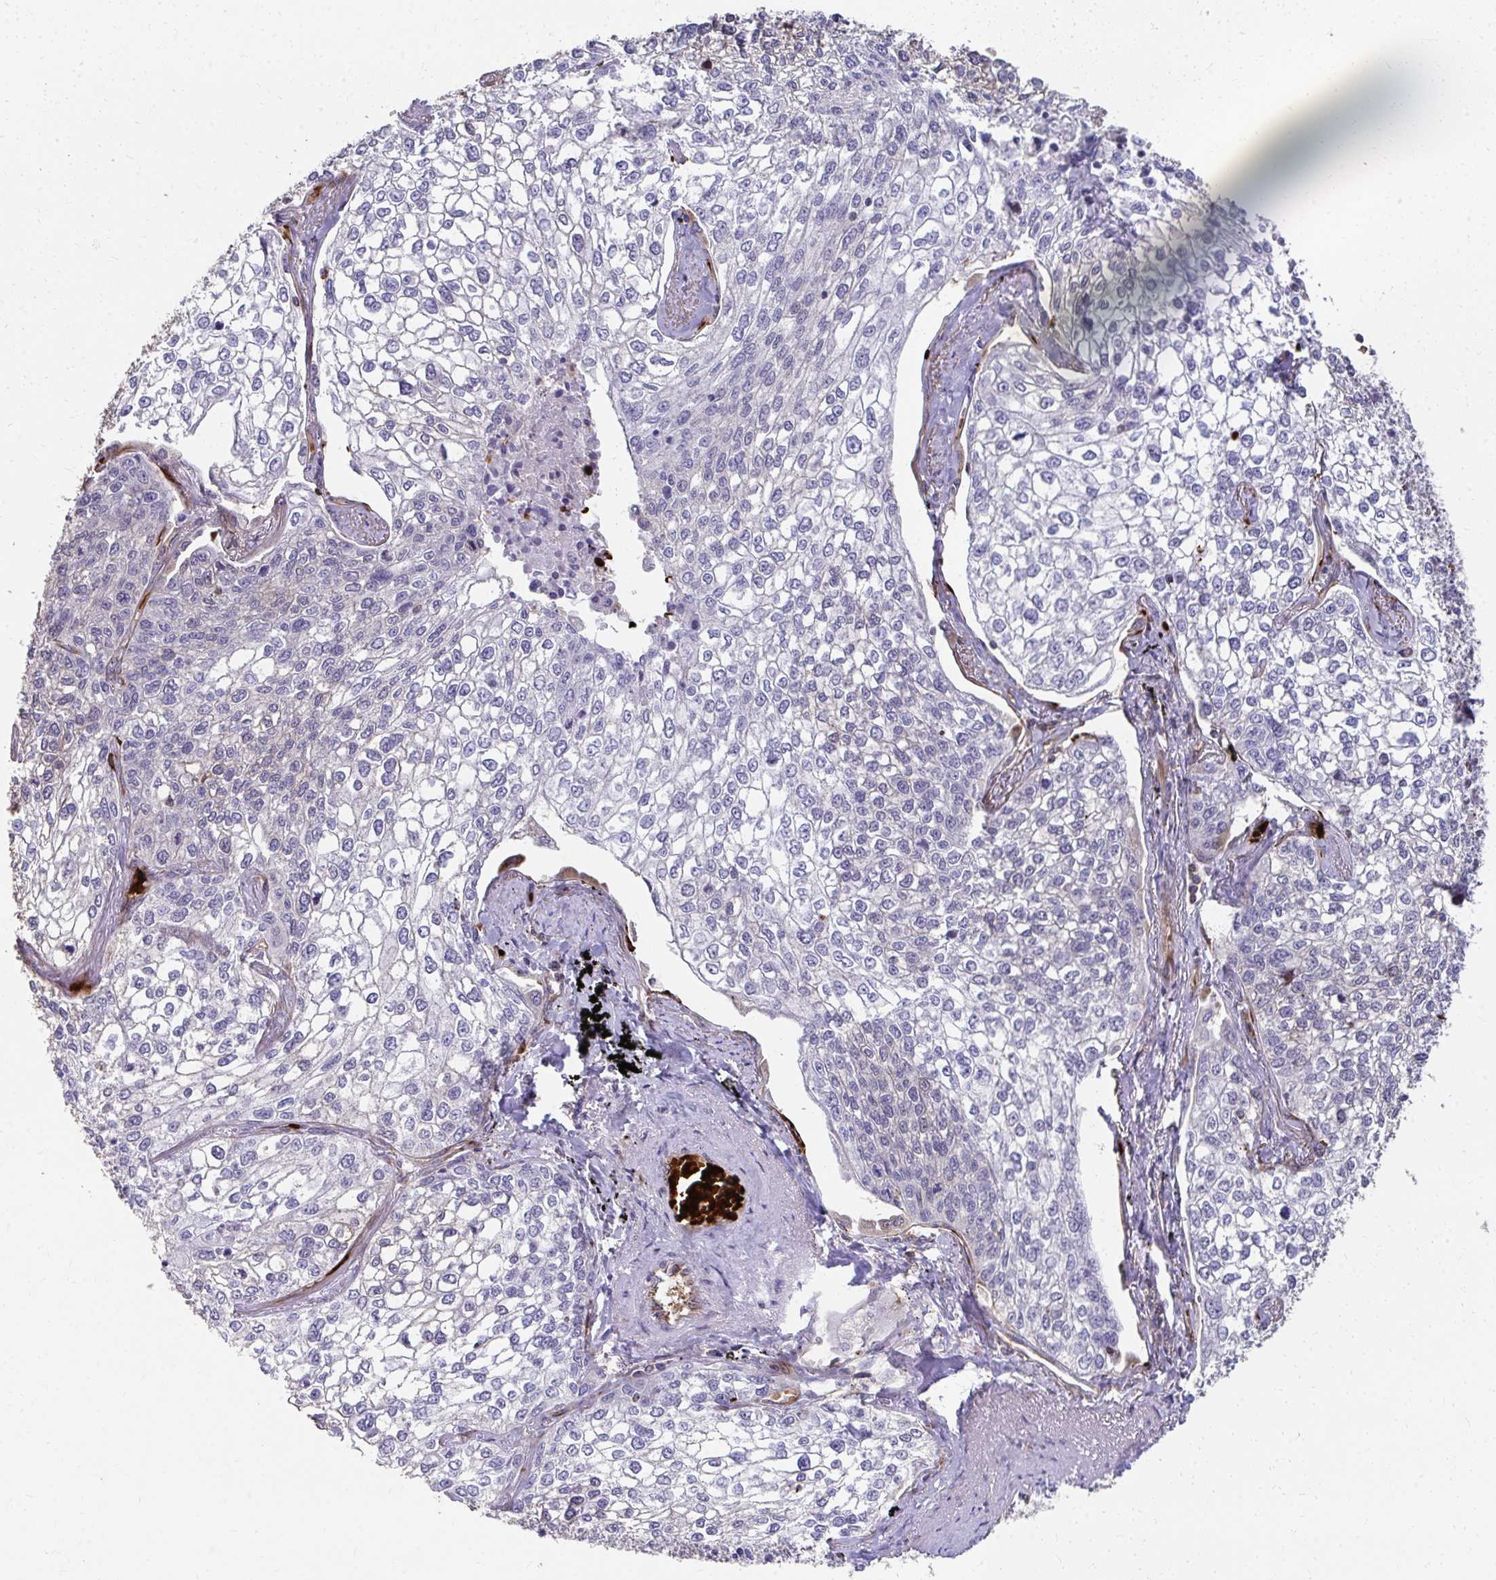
{"staining": {"intensity": "negative", "quantity": "none", "location": "none"}, "tissue": "lung cancer", "cell_type": "Tumor cells", "image_type": "cancer", "snomed": [{"axis": "morphology", "description": "Squamous cell carcinoma, NOS"}, {"axis": "topography", "description": "Lung"}], "caption": "Micrograph shows no protein staining in tumor cells of squamous cell carcinoma (lung) tissue.", "gene": "FOXN3", "patient": {"sex": "male", "age": 74}}